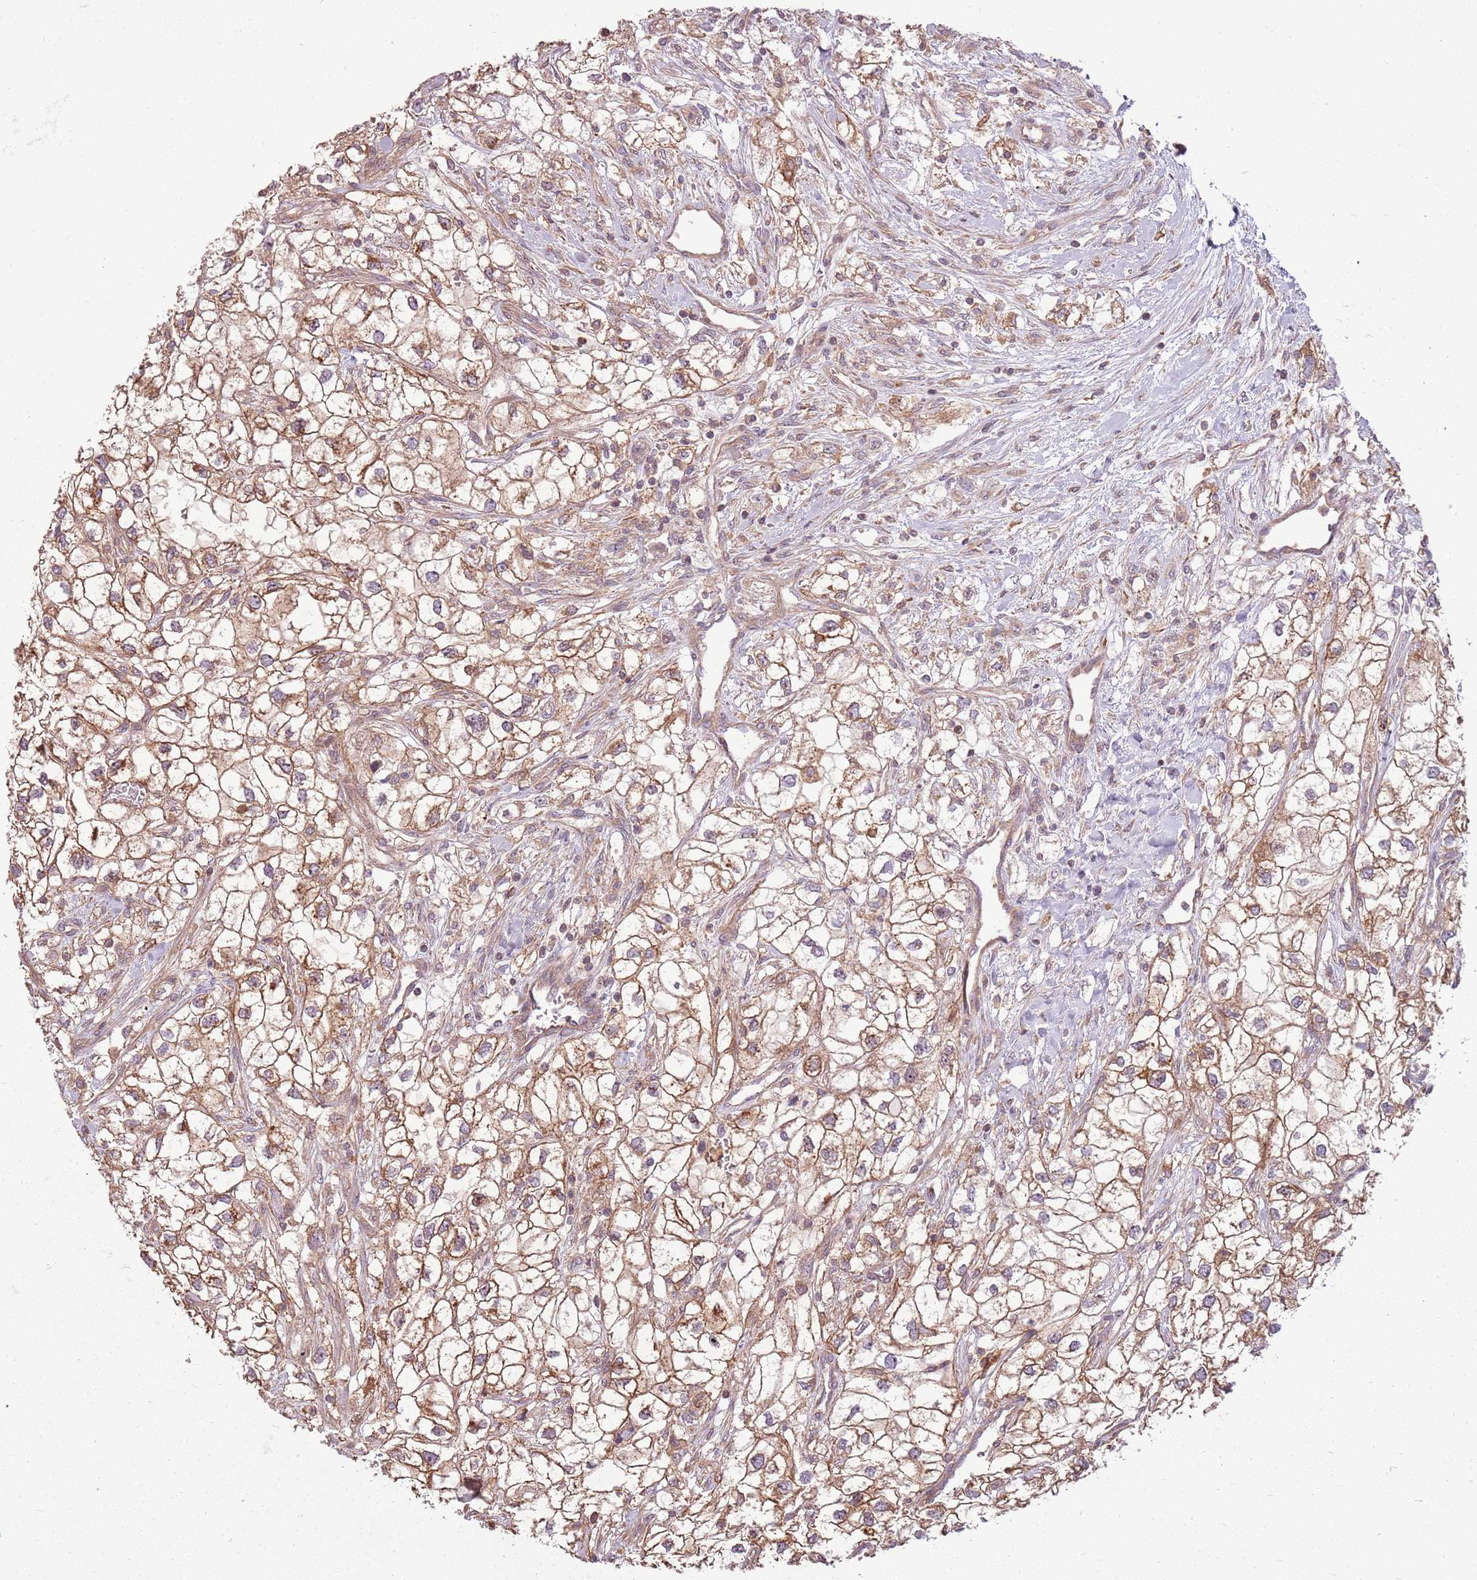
{"staining": {"intensity": "moderate", "quantity": ">75%", "location": "cytoplasmic/membranous"}, "tissue": "renal cancer", "cell_type": "Tumor cells", "image_type": "cancer", "snomed": [{"axis": "morphology", "description": "Adenocarcinoma, NOS"}, {"axis": "topography", "description": "Kidney"}], "caption": "Immunohistochemistry (IHC) photomicrograph of neoplastic tissue: renal cancer stained using immunohistochemistry reveals medium levels of moderate protein expression localized specifically in the cytoplasmic/membranous of tumor cells, appearing as a cytoplasmic/membranous brown color.", "gene": "RPL21", "patient": {"sex": "male", "age": 59}}